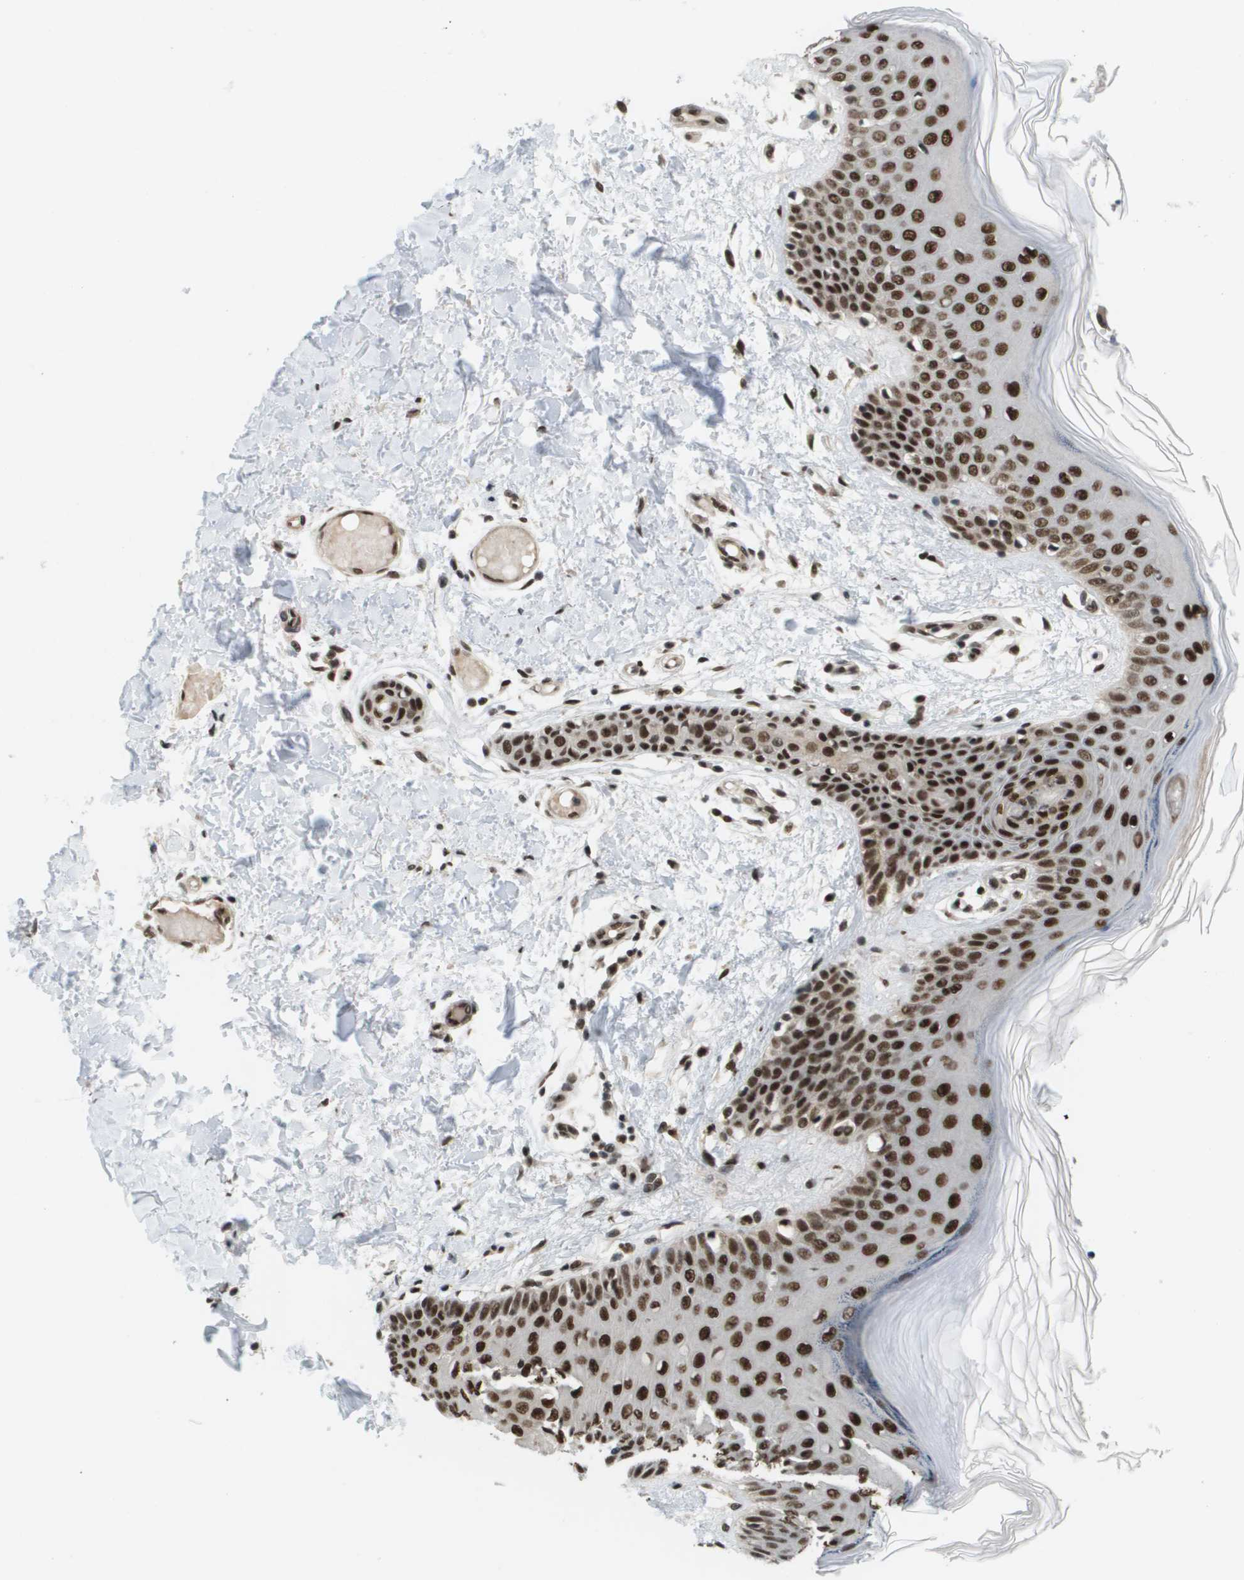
{"staining": {"intensity": "moderate", "quantity": ">75%", "location": "nuclear"}, "tissue": "skin", "cell_type": "Fibroblasts", "image_type": "normal", "snomed": [{"axis": "morphology", "description": "Normal tissue, NOS"}, {"axis": "topography", "description": "Skin"}], "caption": "Protein expression analysis of benign skin reveals moderate nuclear staining in approximately >75% of fibroblasts.", "gene": "PRCC", "patient": {"sex": "male", "age": 53}}